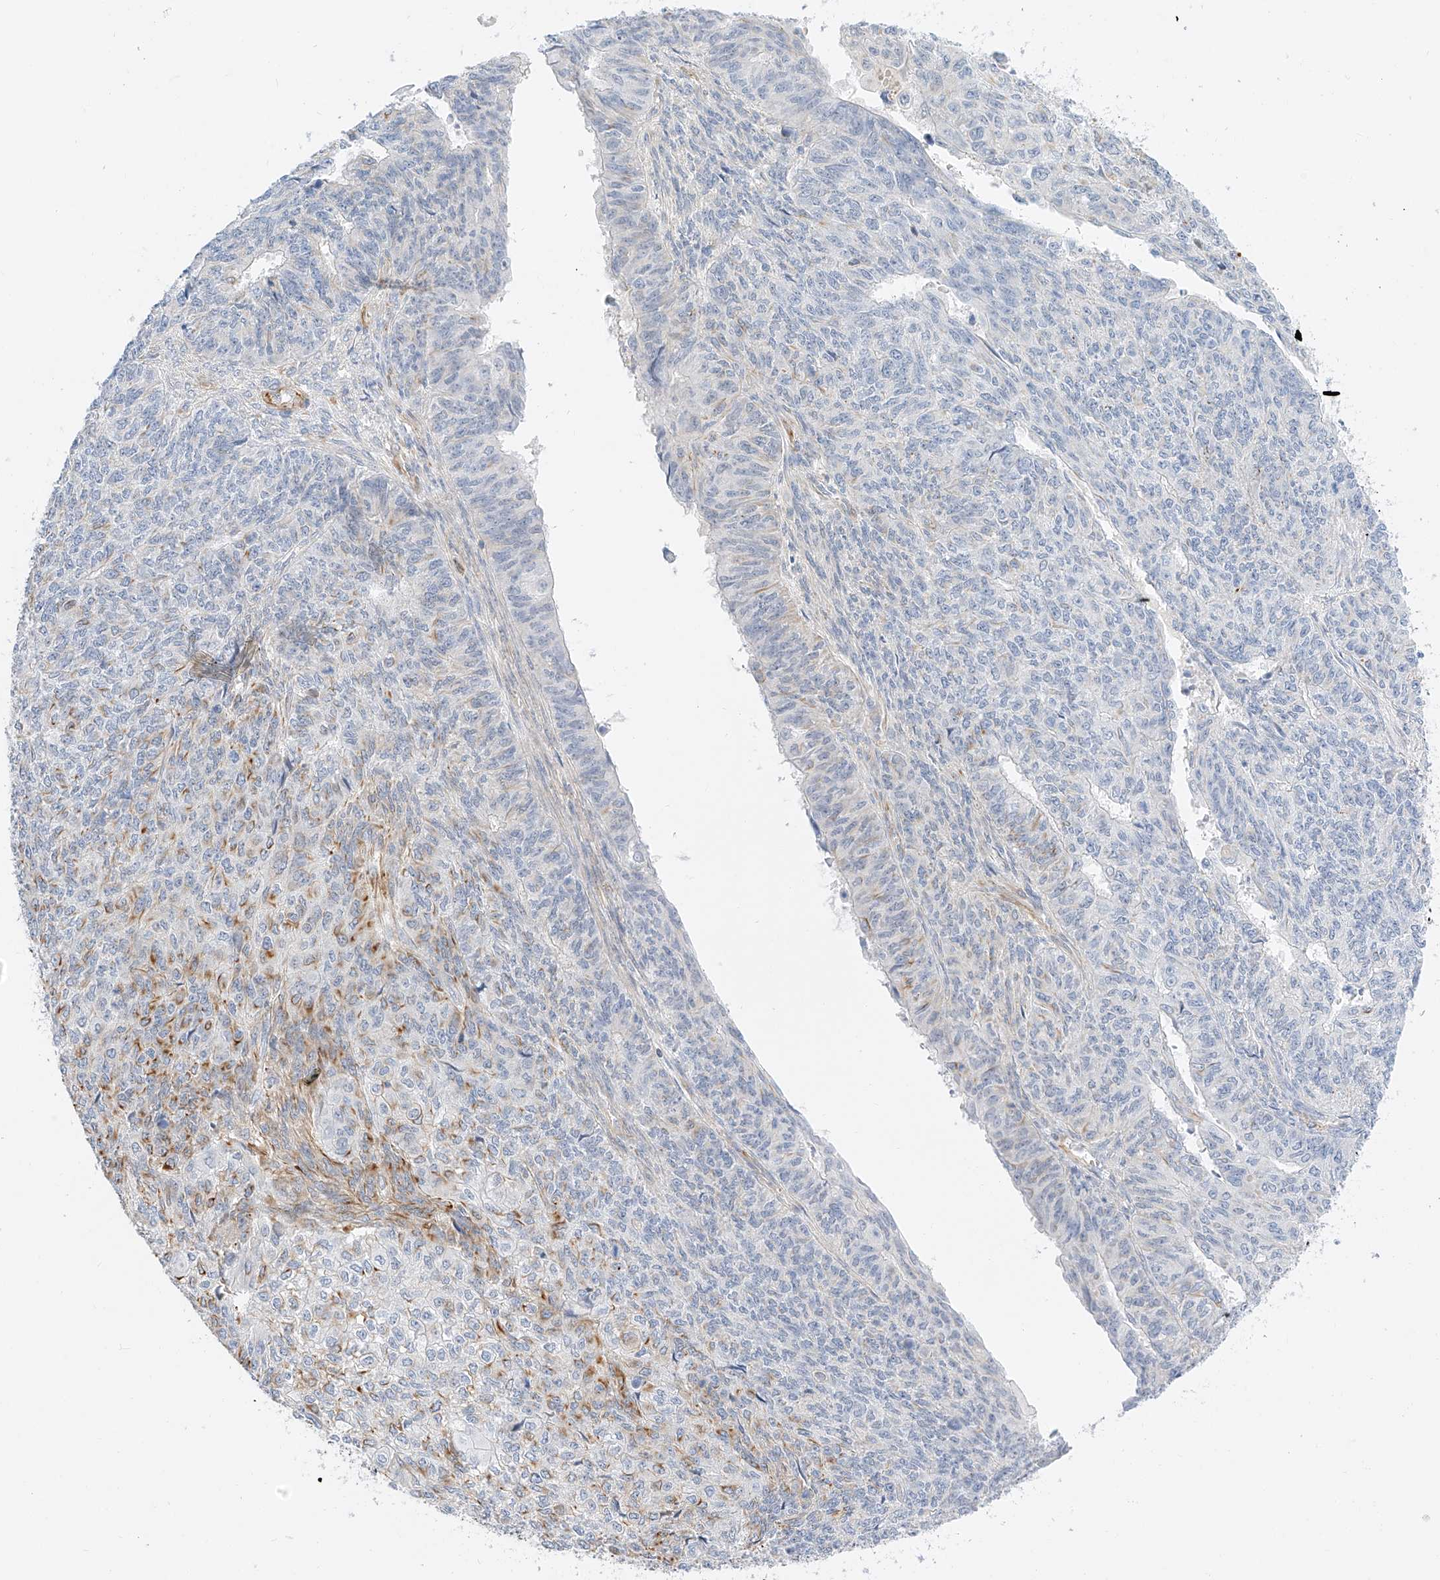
{"staining": {"intensity": "negative", "quantity": "none", "location": "none"}, "tissue": "endometrial cancer", "cell_type": "Tumor cells", "image_type": "cancer", "snomed": [{"axis": "morphology", "description": "Adenocarcinoma, NOS"}, {"axis": "topography", "description": "Endometrium"}], "caption": "DAB immunohistochemical staining of human endometrial cancer shows no significant staining in tumor cells.", "gene": "CDCP2", "patient": {"sex": "female", "age": 32}}